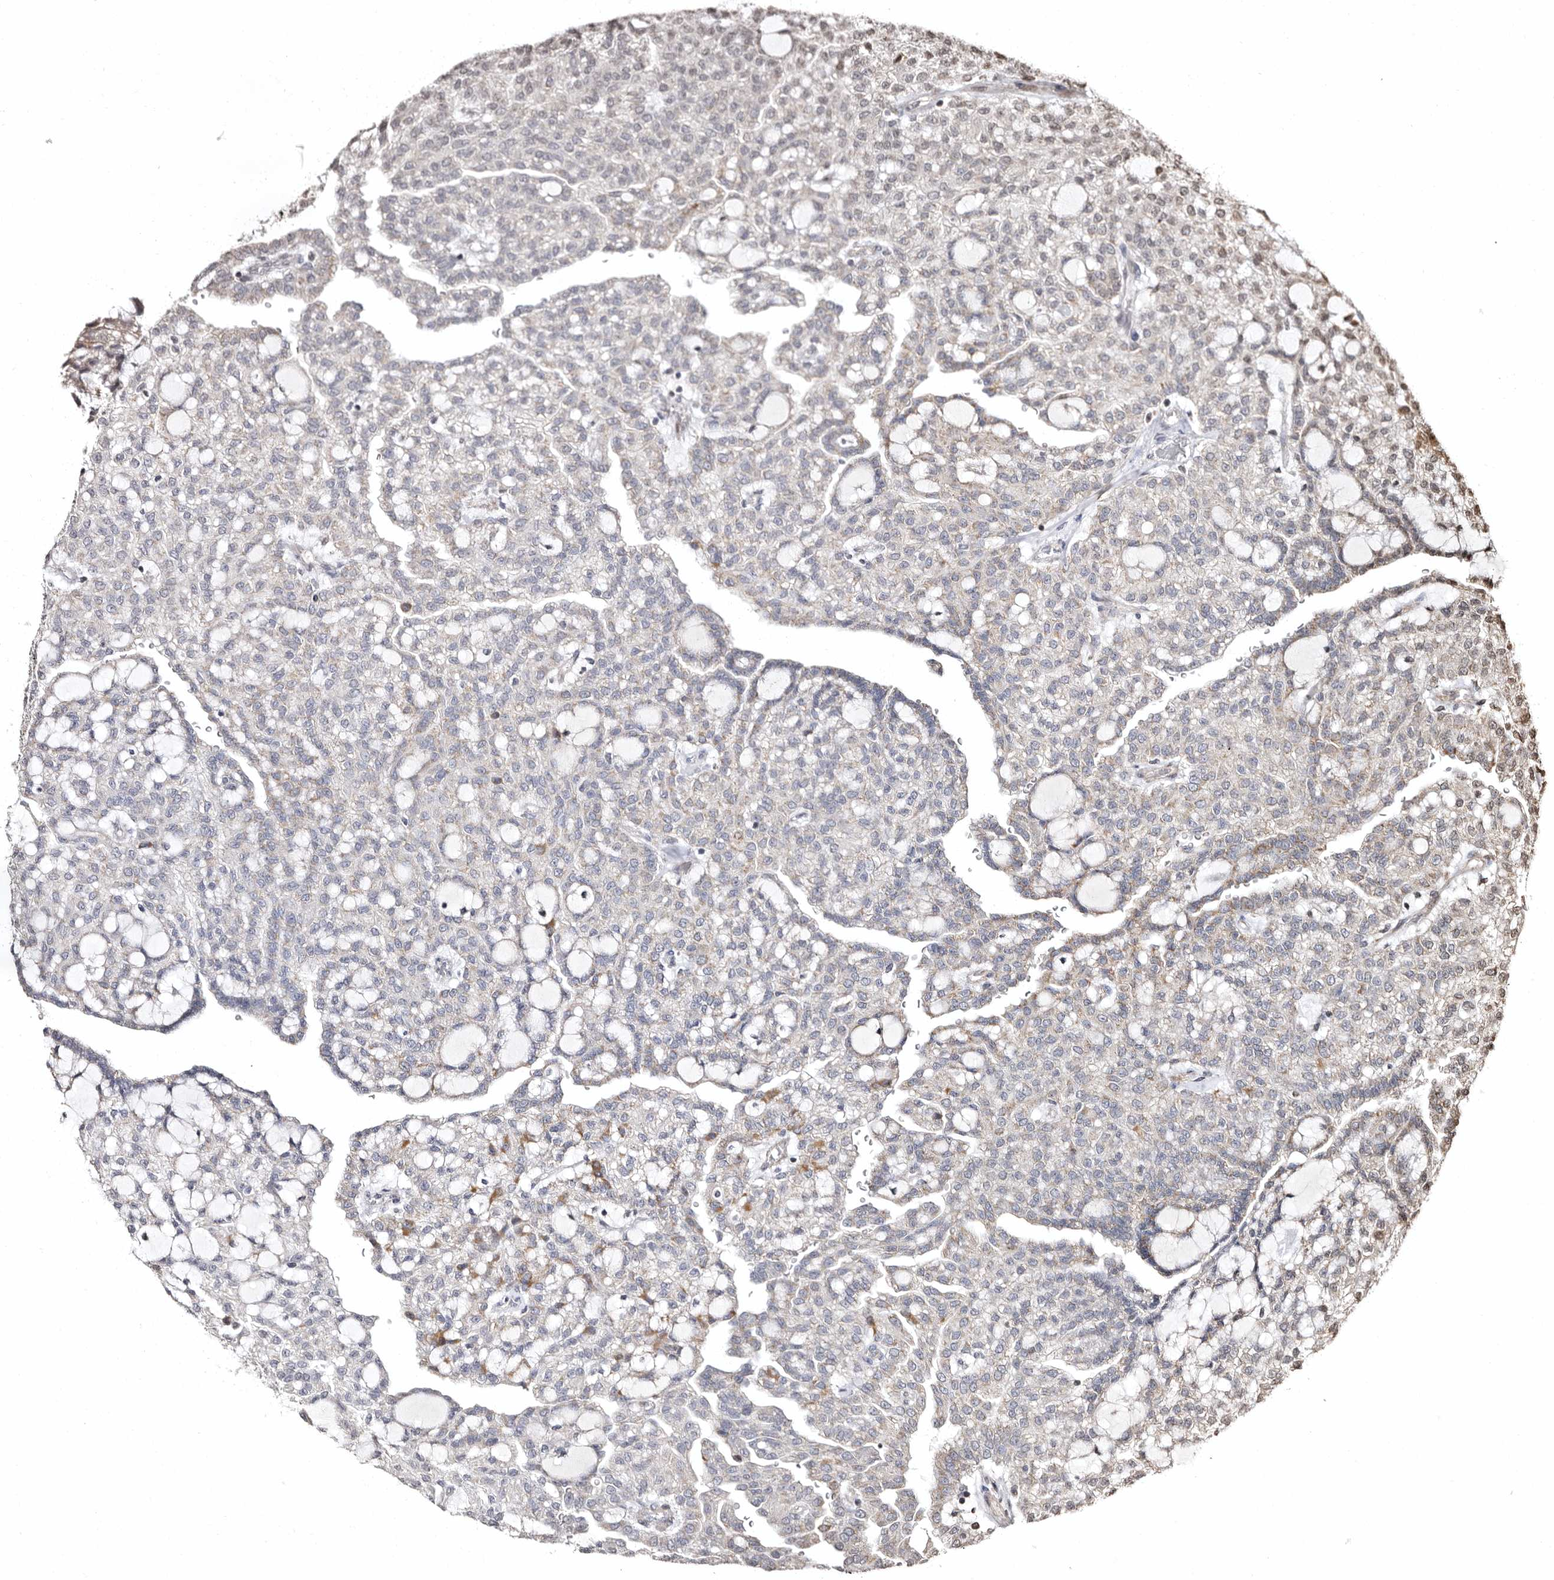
{"staining": {"intensity": "negative", "quantity": "none", "location": "none"}, "tissue": "renal cancer", "cell_type": "Tumor cells", "image_type": "cancer", "snomed": [{"axis": "morphology", "description": "Adenocarcinoma, NOS"}, {"axis": "topography", "description": "Kidney"}], "caption": "Protein analysis of renal cancer (adenocarcinoma) demonstrates no significant expression in tumor cells.", "gene": "CCDC190", "patient": {"sex": "male", "age": 63}}